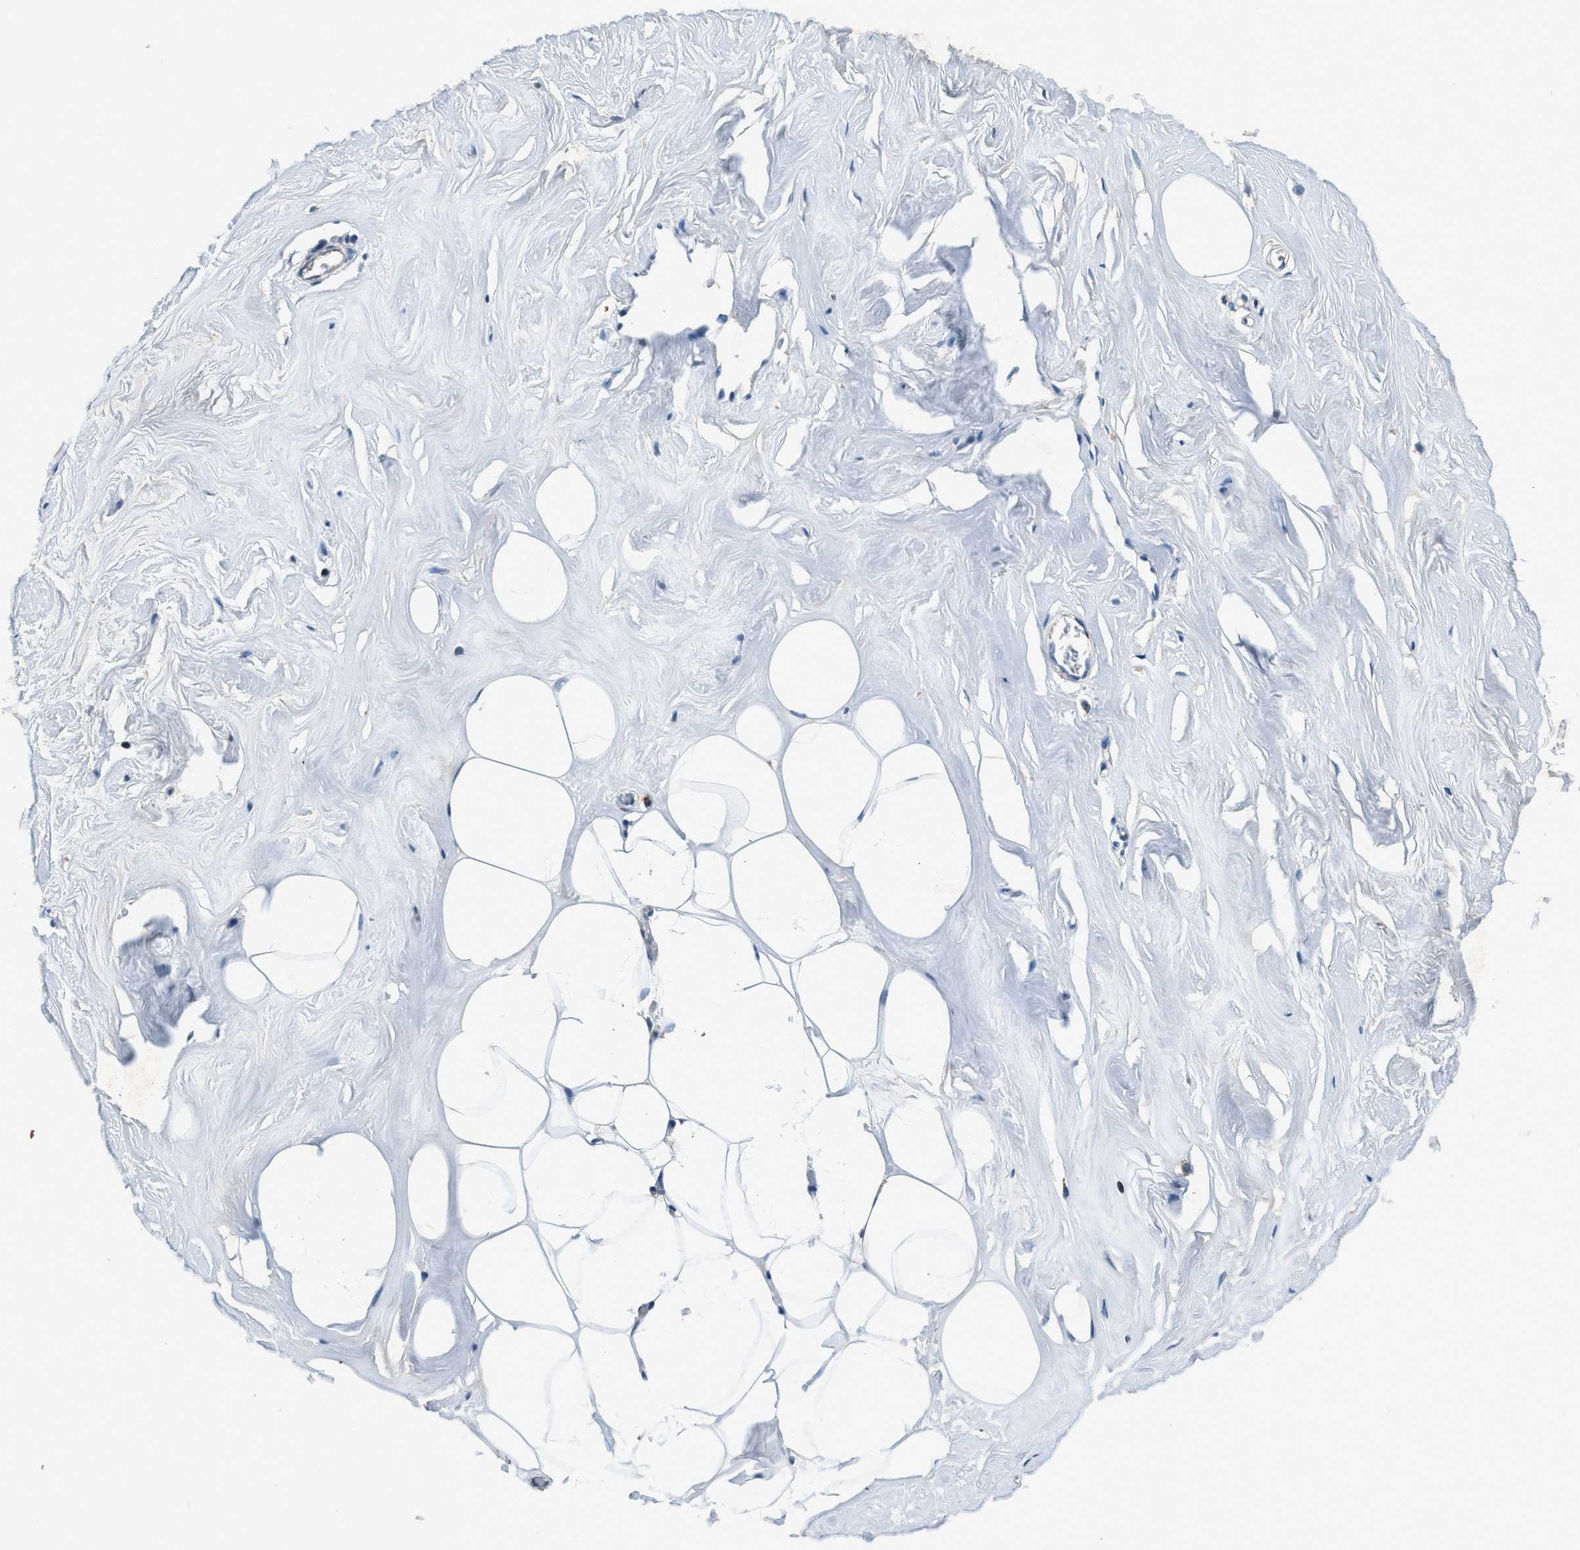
{"staining": {"intensity": "negative", "quantity": "none", "location": "none"}, "tissue": "adipose tissue", "cell_type": "Adipocytes", "image_type": "normal", "snomed": [{"axis": "morphology", "description": "Normal tissue, NOS"}, {"axis": "morphology", "description": "Fibrosis, NOS"}, {"axis": "topography", "description": "Breast"}, {"axis": "topography", "description": "Adipose tissue"}], "caption": "Immunohistochemistry of normal adipose tissue shows no expression in adipocytes.", "gene": "ANKFN1", "patient": {"sex": "female", "age": 39}}